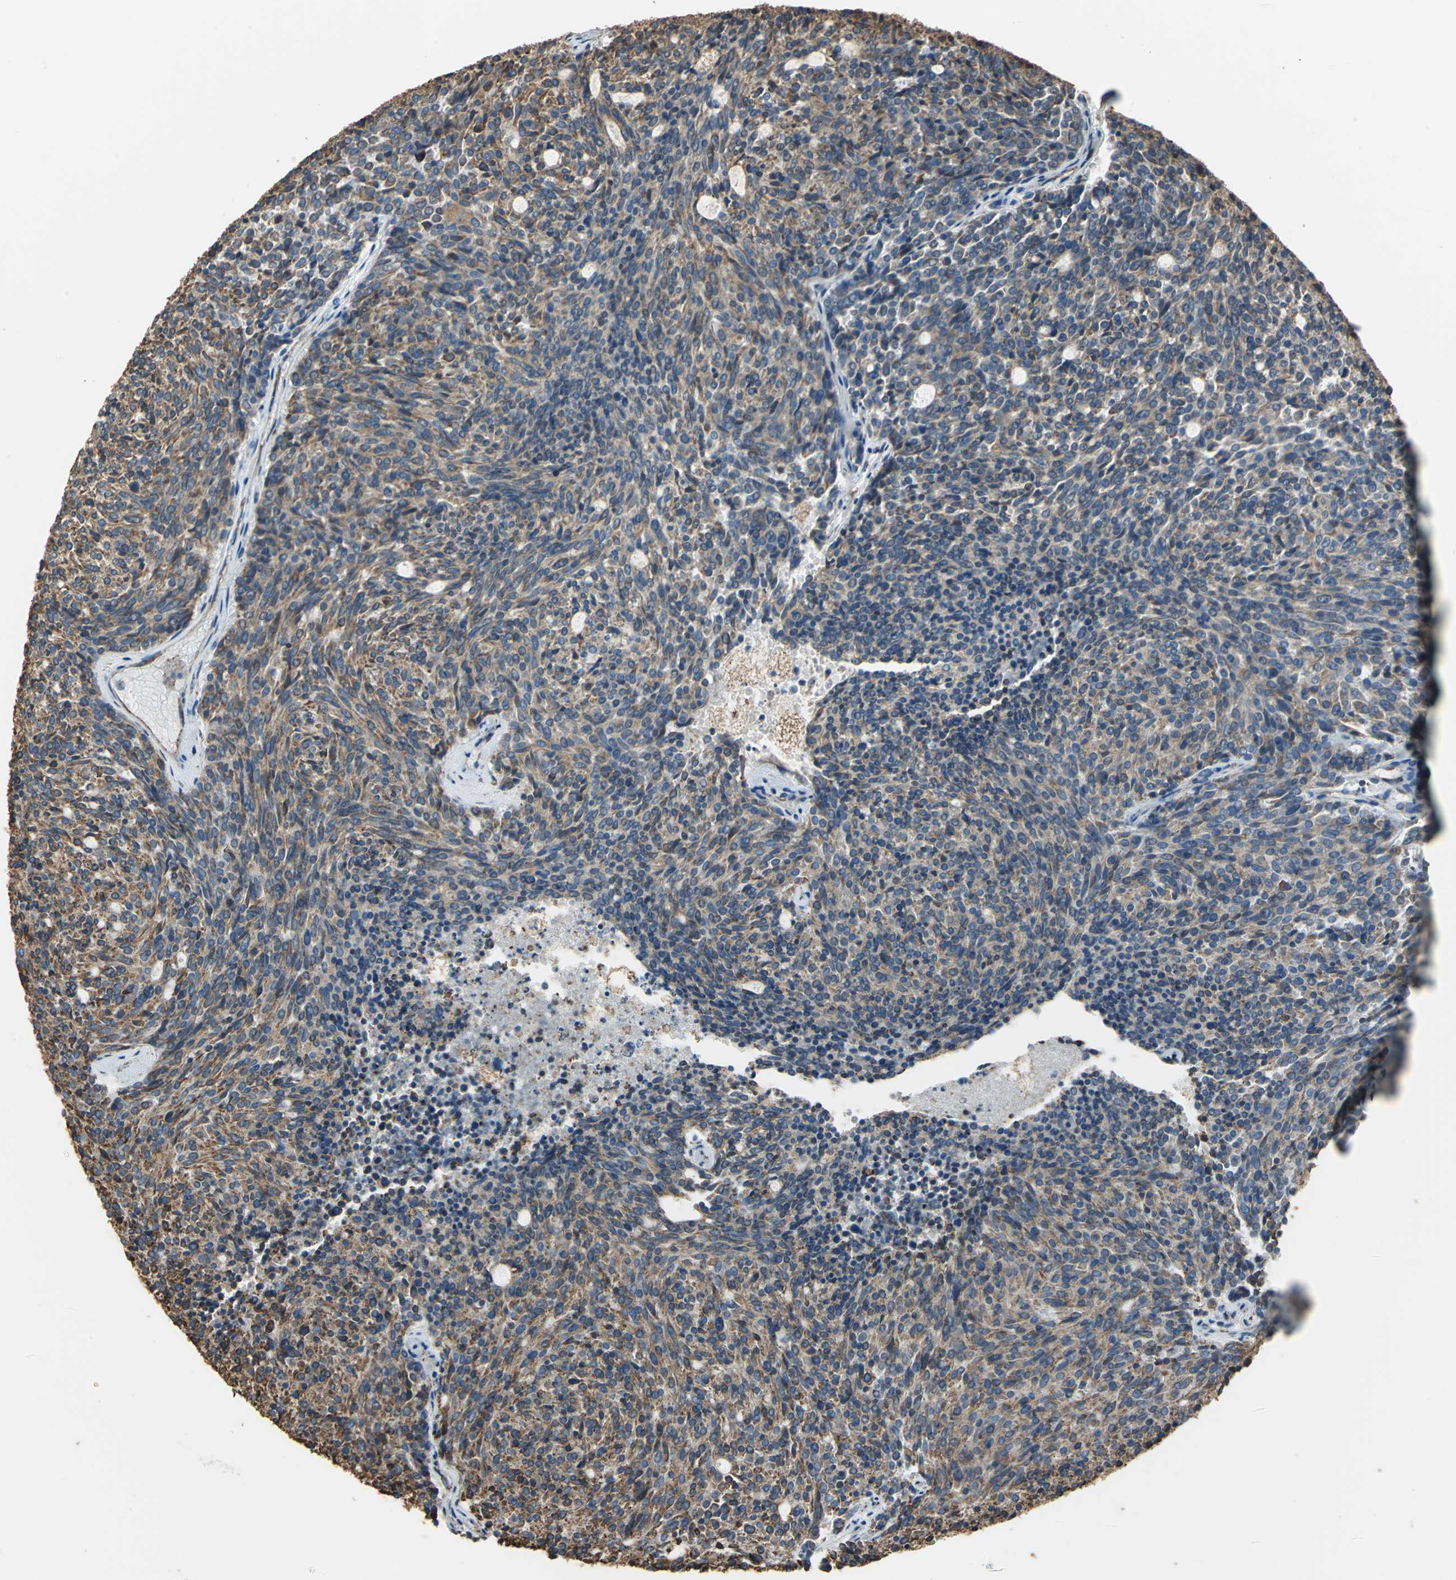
{"staining": {"intensity": "moderate", "quantity": ">75%", "location": "cytoplasmic/membranous"}, "tissue": "carcinoid", "cell_type": "Tumor cells", "image_type": "cancer", "snomed": [{"axis": "morphology", "description": "Carcinoid, malignant, NOS"}, {"axis": "topography", "description": "Pancreas"}], "caption": "Moderate cytoplasmic/membranous protein staining is seen in about >75% of tumor cells in carcinoid. (DAB IHC, brown staining for protein, blue staining for nuclei).", "gene": "GPANK1", "patient": {"sex": "female", "age": 54}}